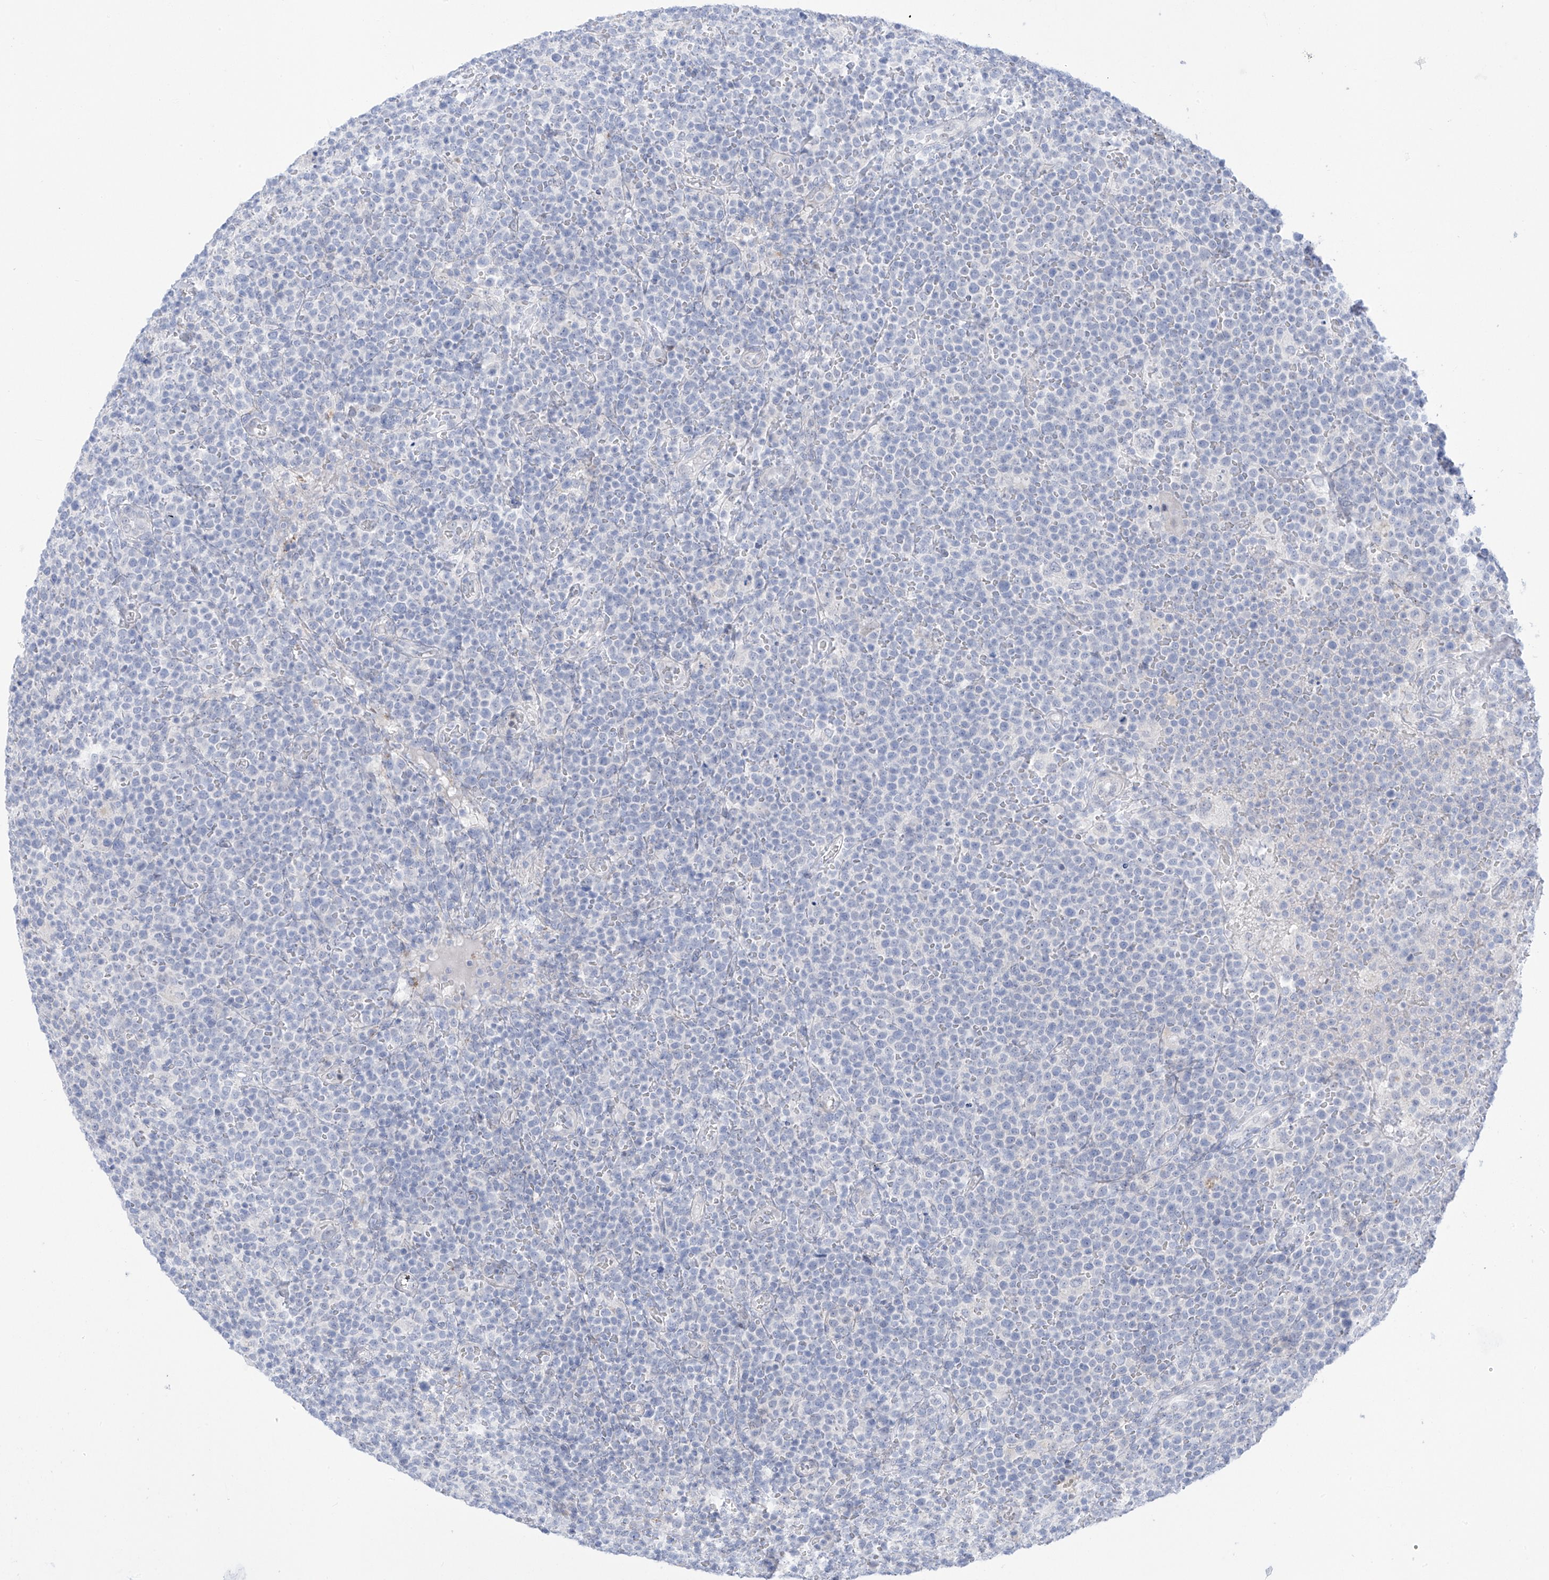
{"staining": {"intensity": "negative", "quantity": "none", "location": "none"}, "tissue": "lymphoma", "cell_type": "Tumor cells", "image_type": "cancer", "snomed": [{"axis": "morphology", "description": "Malignant lymphoma, non-Hodgkin's type, High grade"}, {"axis": "topography", "description": "Lymph node"}], "caption": "The photomicrograph exhibits no significant expression in tumor cells of malignant lymphoma, non-Hodgkin's type (high-grade).", "gene": "PSPH", "patient": {"sex": "male", "age": 61}}